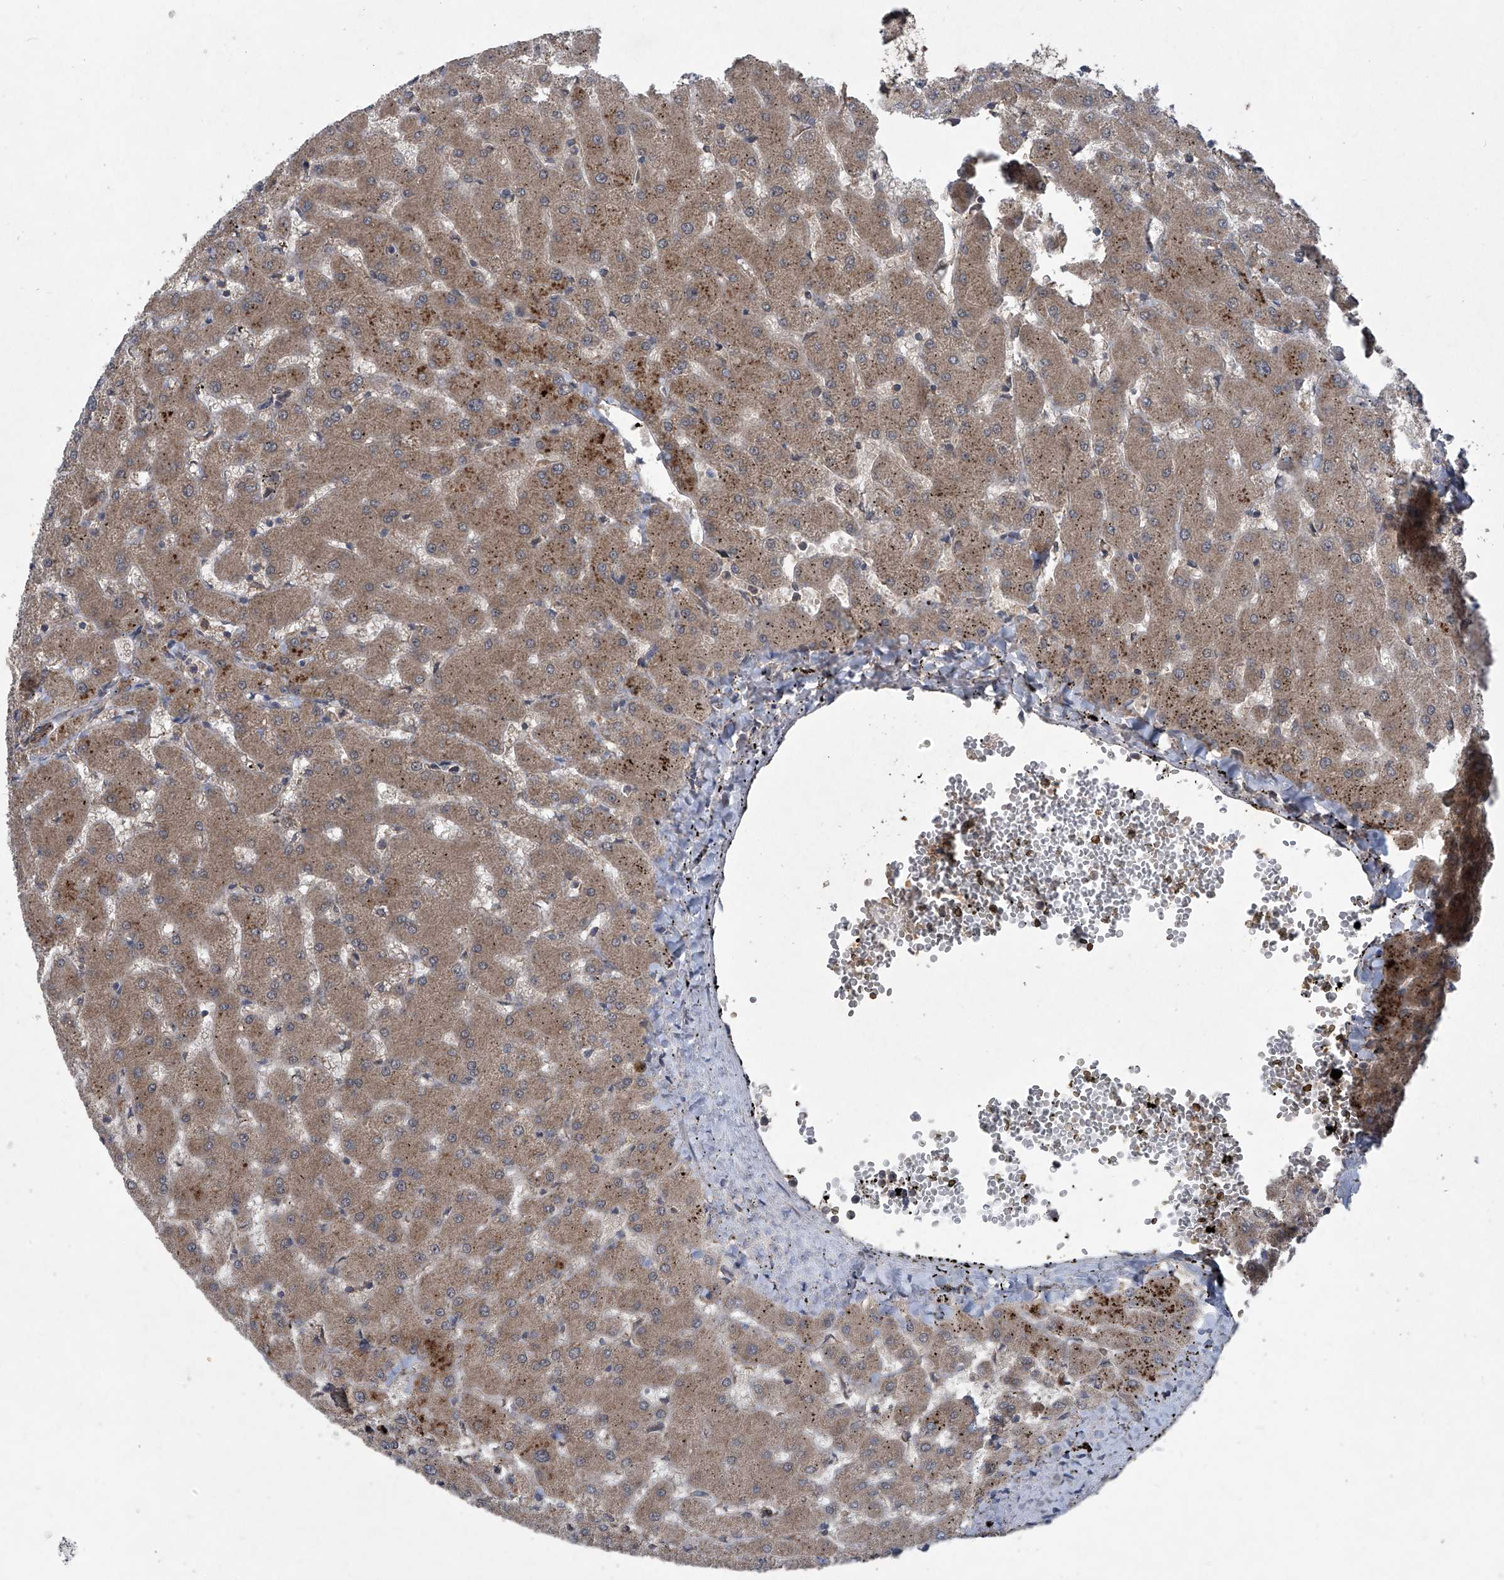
{"staining": {"intensity": "strong", "quantity": ">75%", "location": "cytoplasmic/membranous"}, "tissue": "liver", "cell_type": "Cholangiocytes", "image_type": "normal", "snomed": [{"axis": "morphology", "description": "Normal tissue, NOS"}, {"axis": "topography", "description": "Liver"}], "caption": "Brown immunohistochemical staining in normal liver shows strong cytoplasmic/membranous staining in approximately >75% of cholangiocytes. The protein of interest is shown in brown color, while the nuclei are stained blue.", "gene": "SUMF2", "patient": {"sex": "female", "age": 63}}